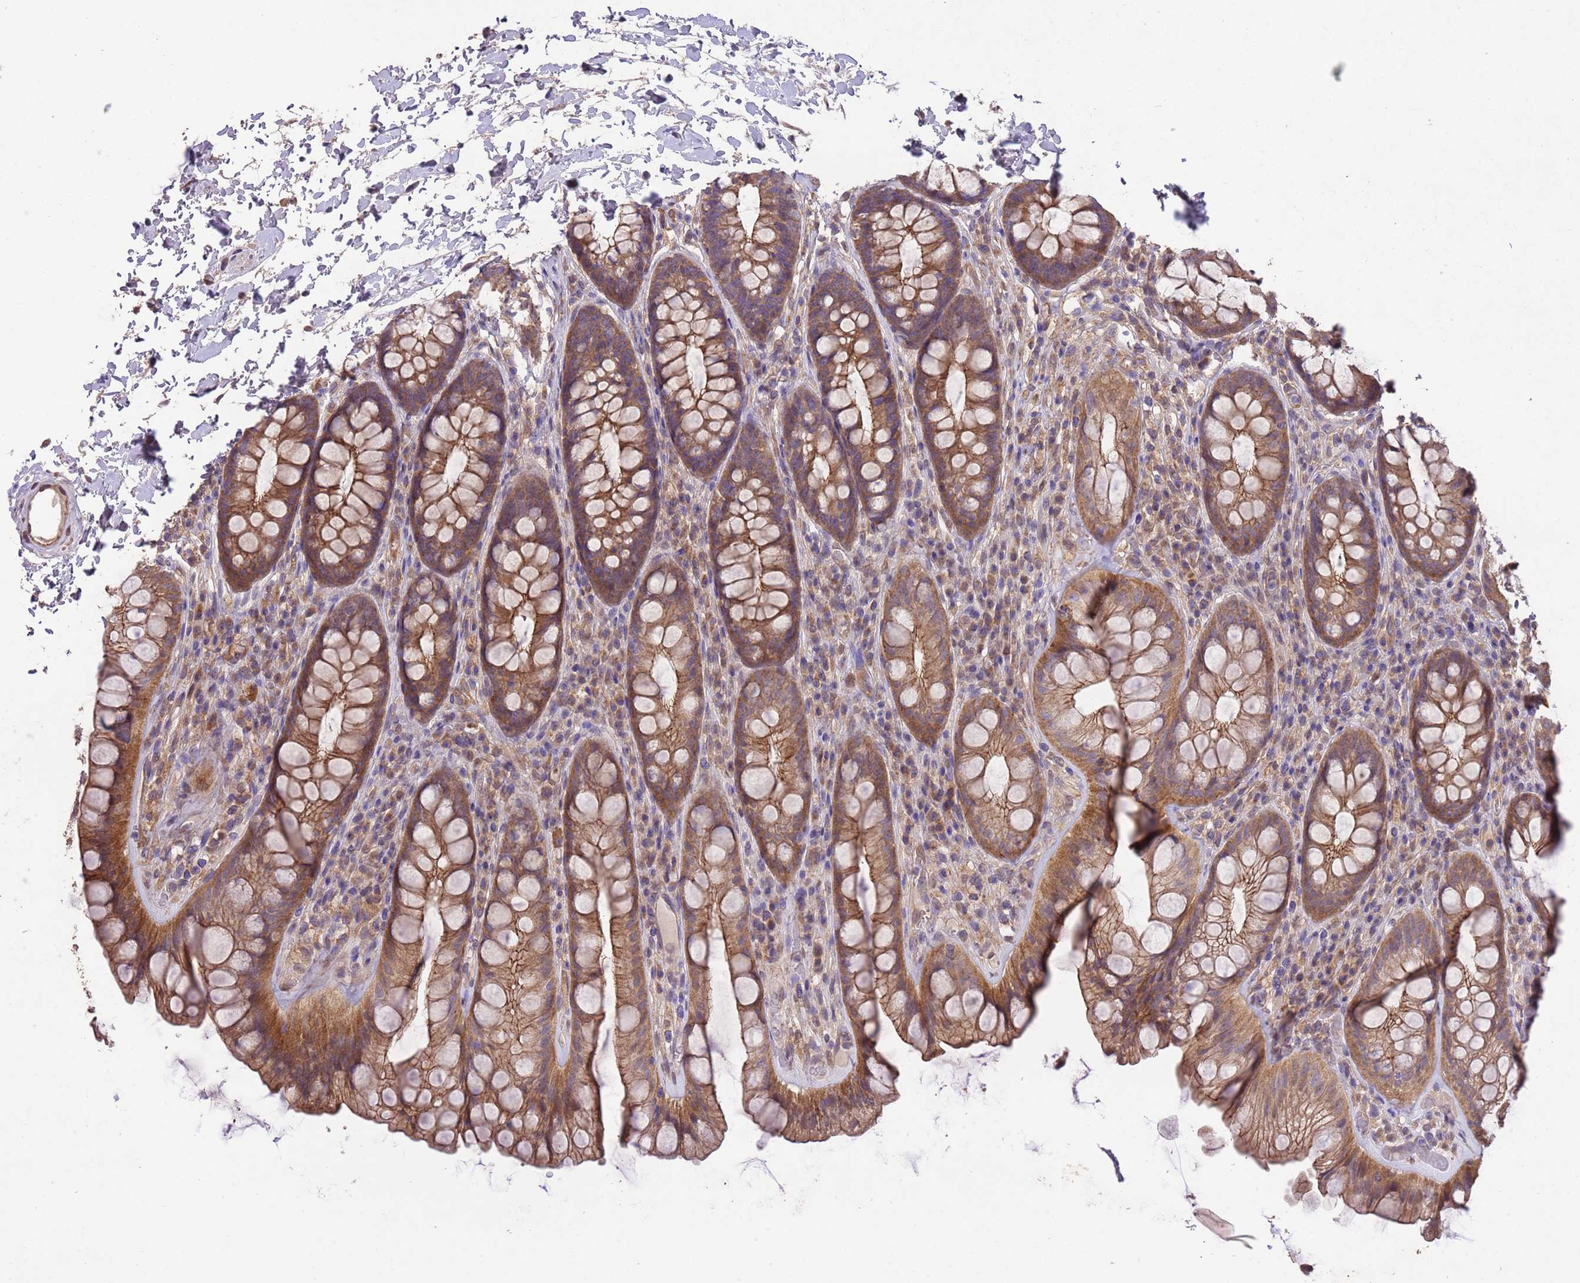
{"staining": {"intensity": "moderate", "quantity": ">75%", "location": "cytoplasmic/membranous"}, "tissue": "rectum", "cell_type": "Glandular cells", "image_type": "normal", "snomed": [{"axis": "morphology", "description": "Normal tissue, NOS"}, {"axis": "topography", "description": "Rectum"}], "caption": "A high-resolution photomicrograph shows immunohistochemistry staining of benign rectum, which exhibits moderate cytoplasmic/membranous positivity in about >75% of glandular cells.", "gene": "NPHP1", "patient": {"sex": "male", "age": 74}}